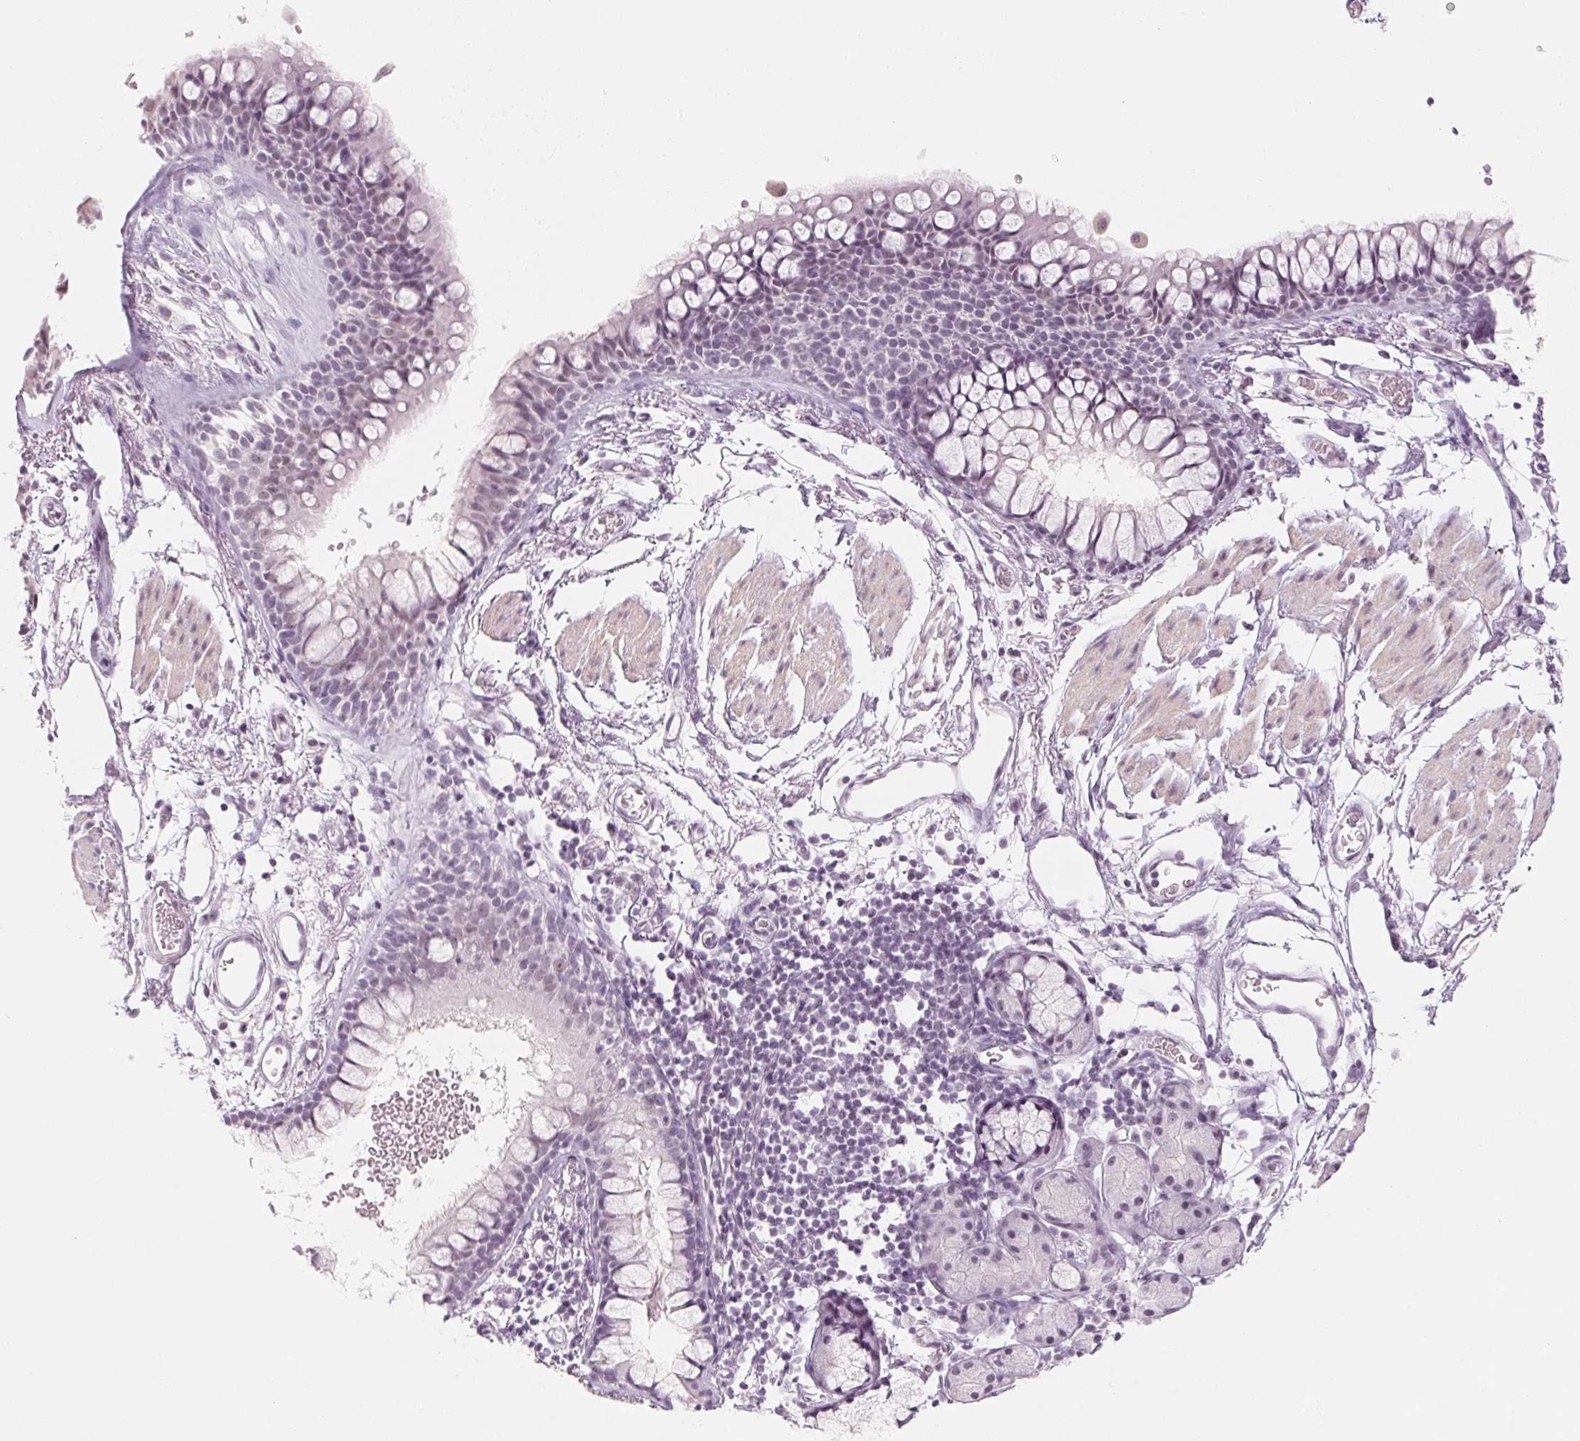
{"staining": {"intensity": "negative", "quantity": "none", "location": "none"}, "tissue": "bronchus", "cell_type": "Respiratory epithelial cells", "image_type": "normal", "snomed": [{"axis": "morphology", "description": "Normal tissue, NOS"}, {"axis": "topography", "description": "Cartilage tissue"}, {"axis": "topography", "description": "Bronchus"}], "caption": "Immunohistochemistry (IHC) of benign human bronchus displays no positivity in respiratory epithelial cells. Brightfield microscopy of IHC stained with DAB (3,3'-diaminobenzidine) (brown) and hematoxylin (blue), captured at high magnification.", "gene": "ZIC4", "patient": {"sex": "female", "age": 79}}